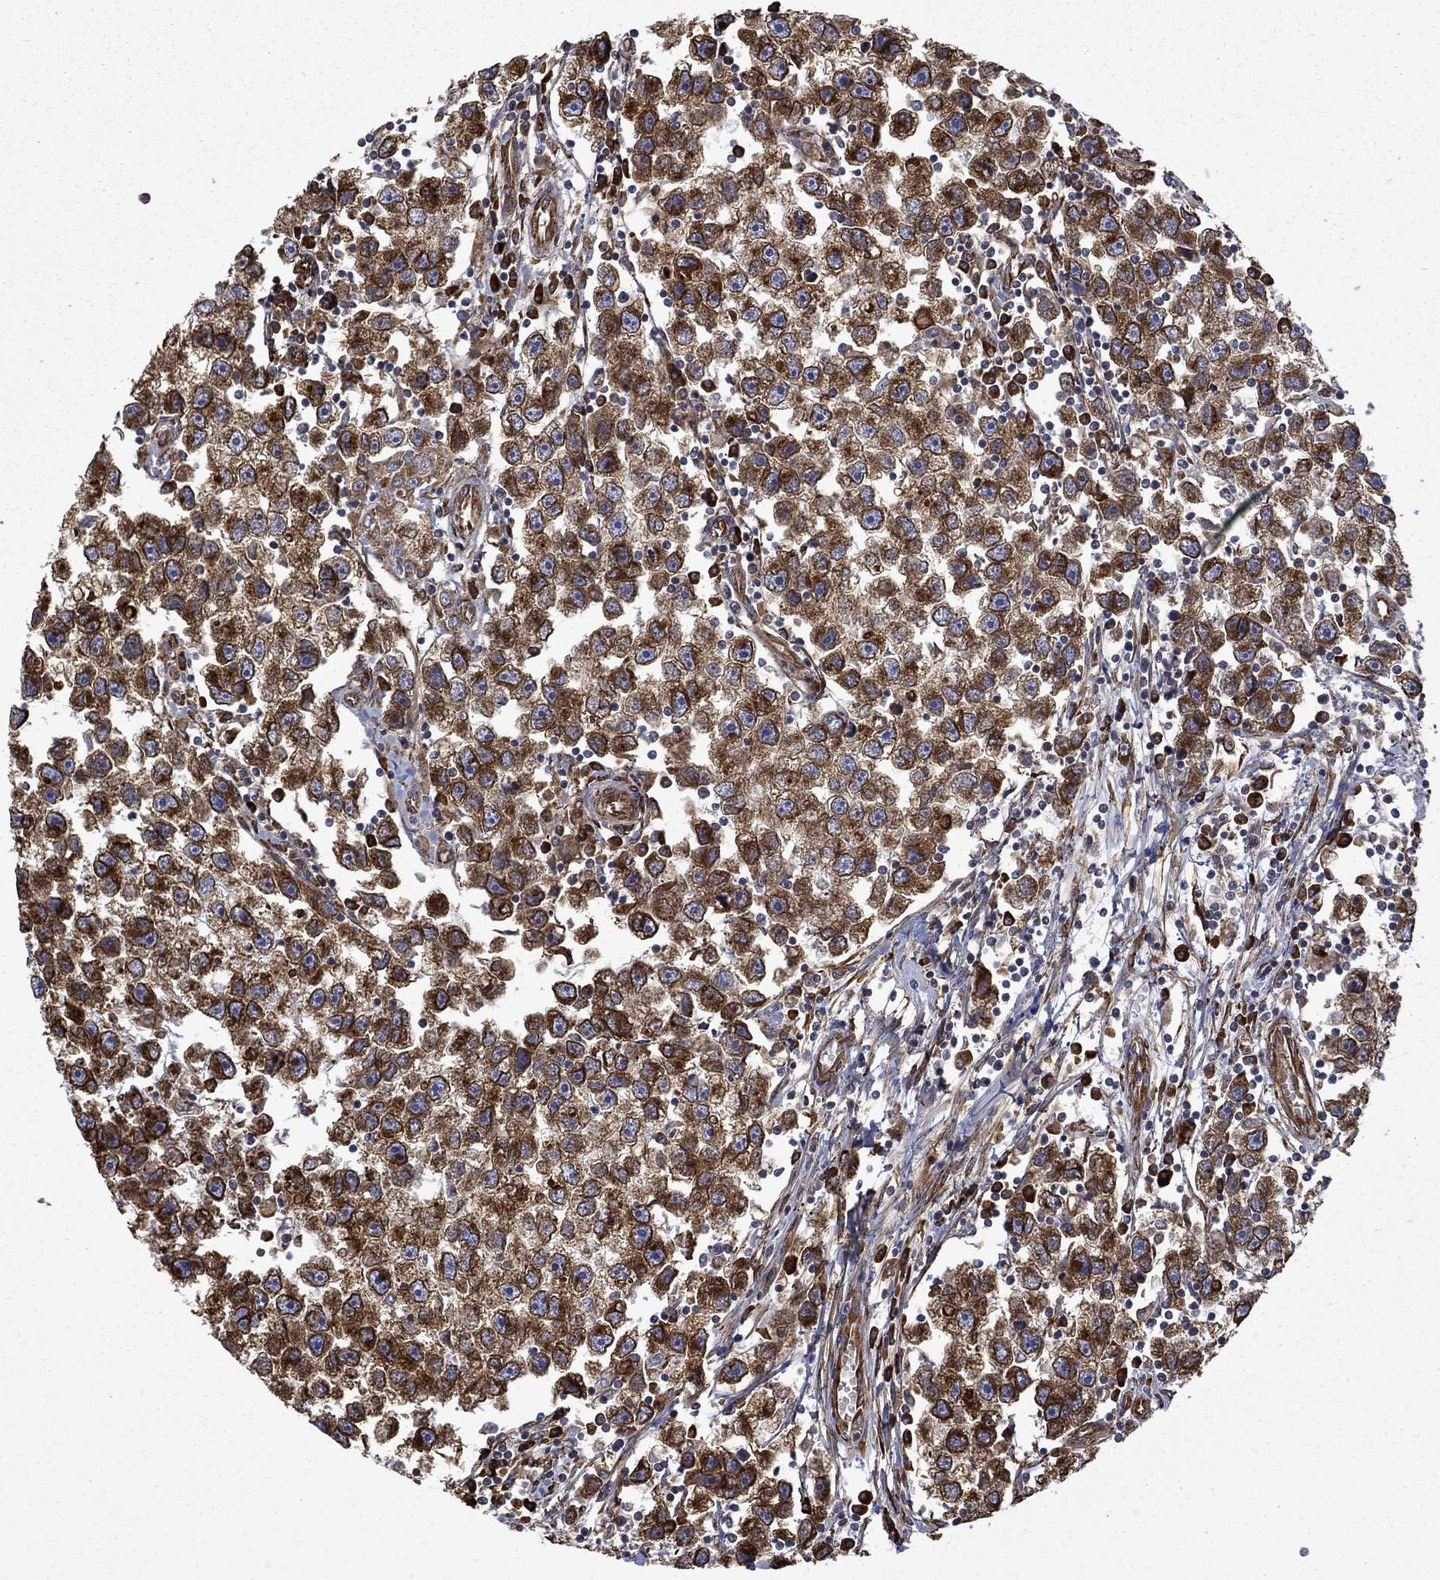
{"staining": {"intensity": "strong", "quantity": ">75%", "location": "cytoplasmic/membranous"}, "tissue": "testis cancer", "cell_type": "Tumor cells", "image_type": "cancer", "snomed": [{"axis": "morphology", "description": "Seminoma, NOS"}, {"axis": "topography", "description": "Testis"}], "caption": "Seminoma (testis) tissue shows strong cytoplasmic/membranous expression in about >75% of tumor cells, visualized by immunohistochemistry. Immunohistochemistry stains the protein in brown and the nuclei are stained blue.", "gene": "CUTC", "patient": {"sex": "male", "age": 30}}